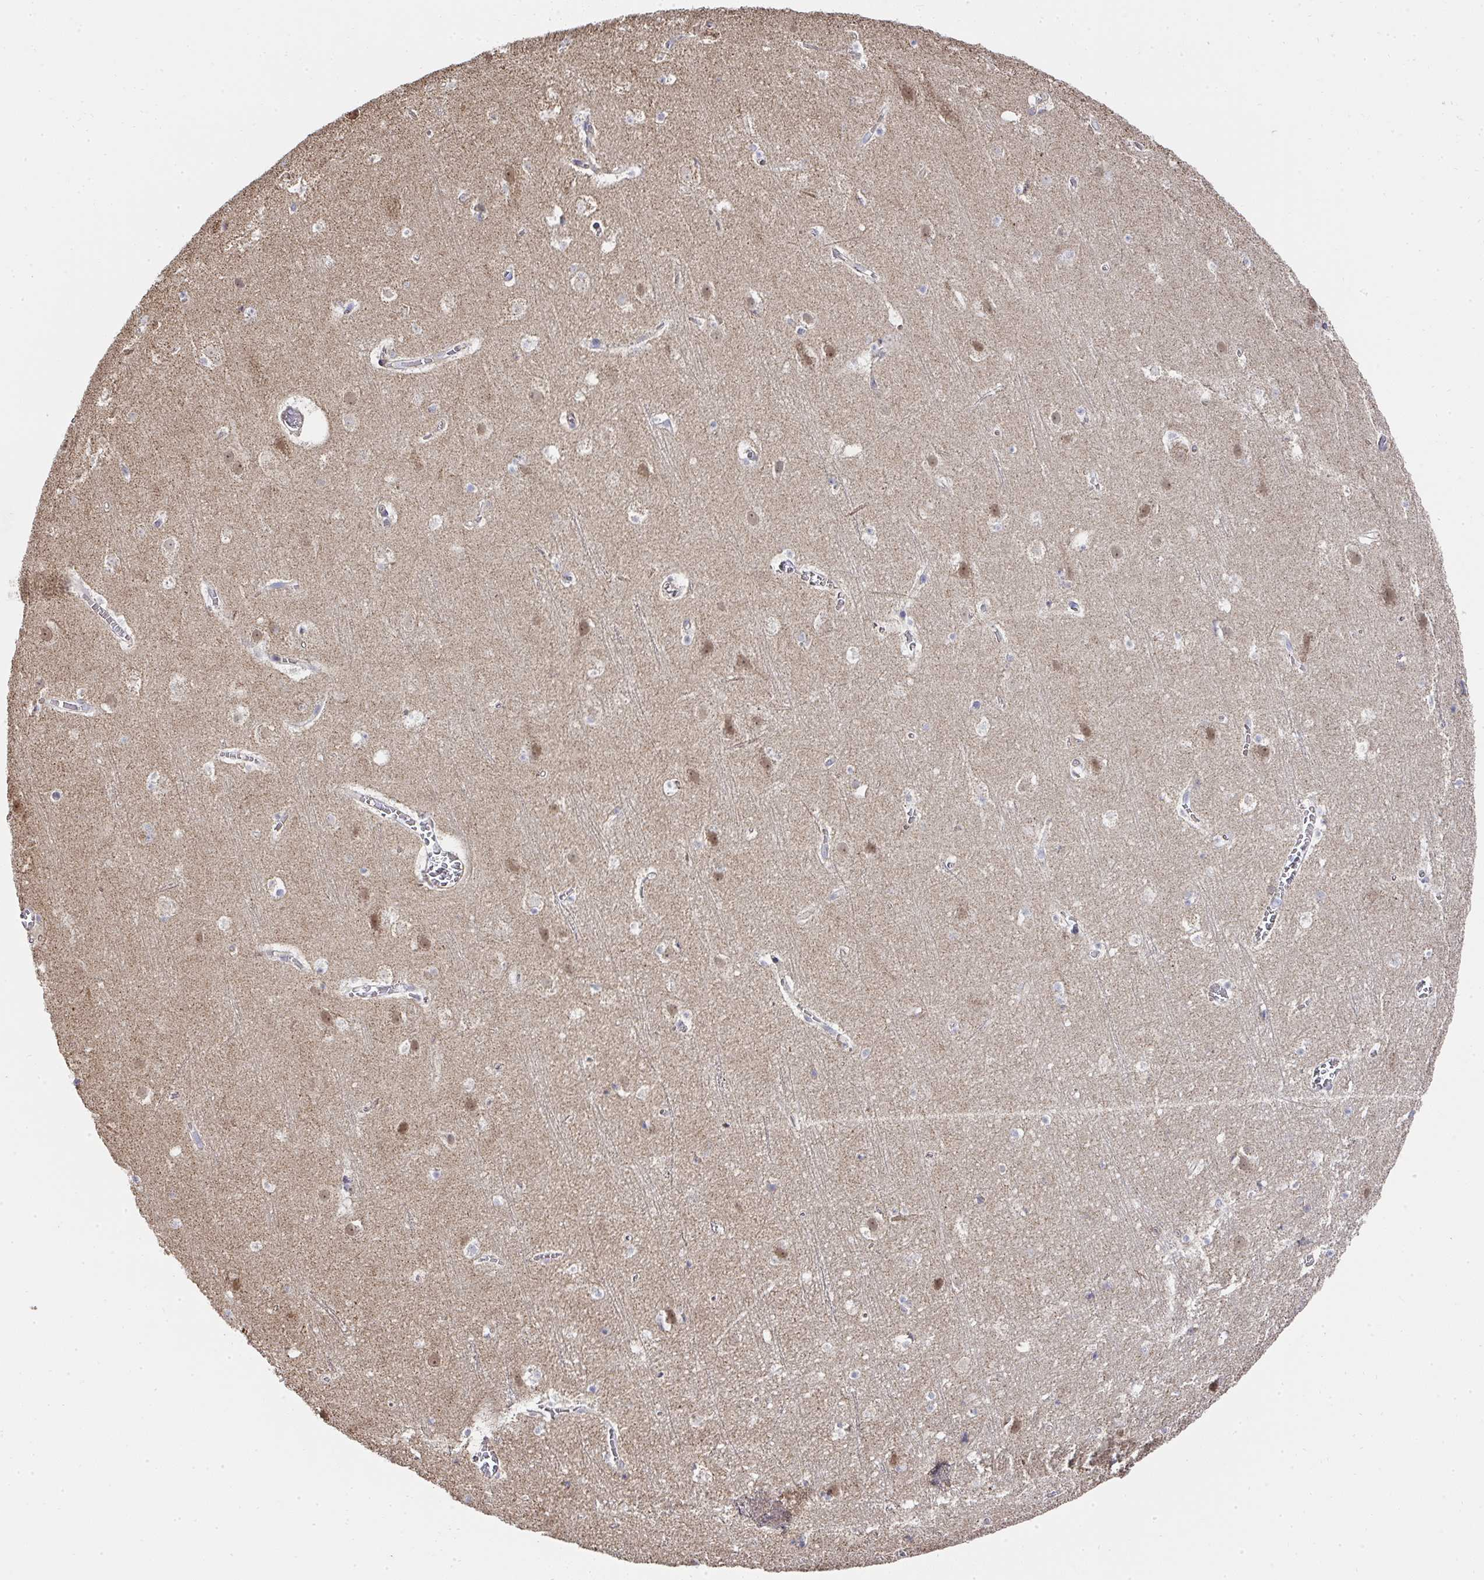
{"staining": {"intensity": "negative", "quantity": "none", "location": "none"}, "tissue": "cerebral cortex", "cell_type": "Endothelial cells", "image_type": "normal", "snomed": [{"axis": "morphology", "description": "Normal tissue, NOS"}, {"axis": "topography", "description": "Cerebral cortex"}], "caption": "Photomicrograph shows no significant protein expression in endothelial cells of unremarkable cerebral cortex. (Brightfield microscopy of DAB (3,3'-diaminobenzidine) immunohistochemistry at high magnification).", "gene": "AGTPBP1", "patient": {"sex": "female", "age": 42}}